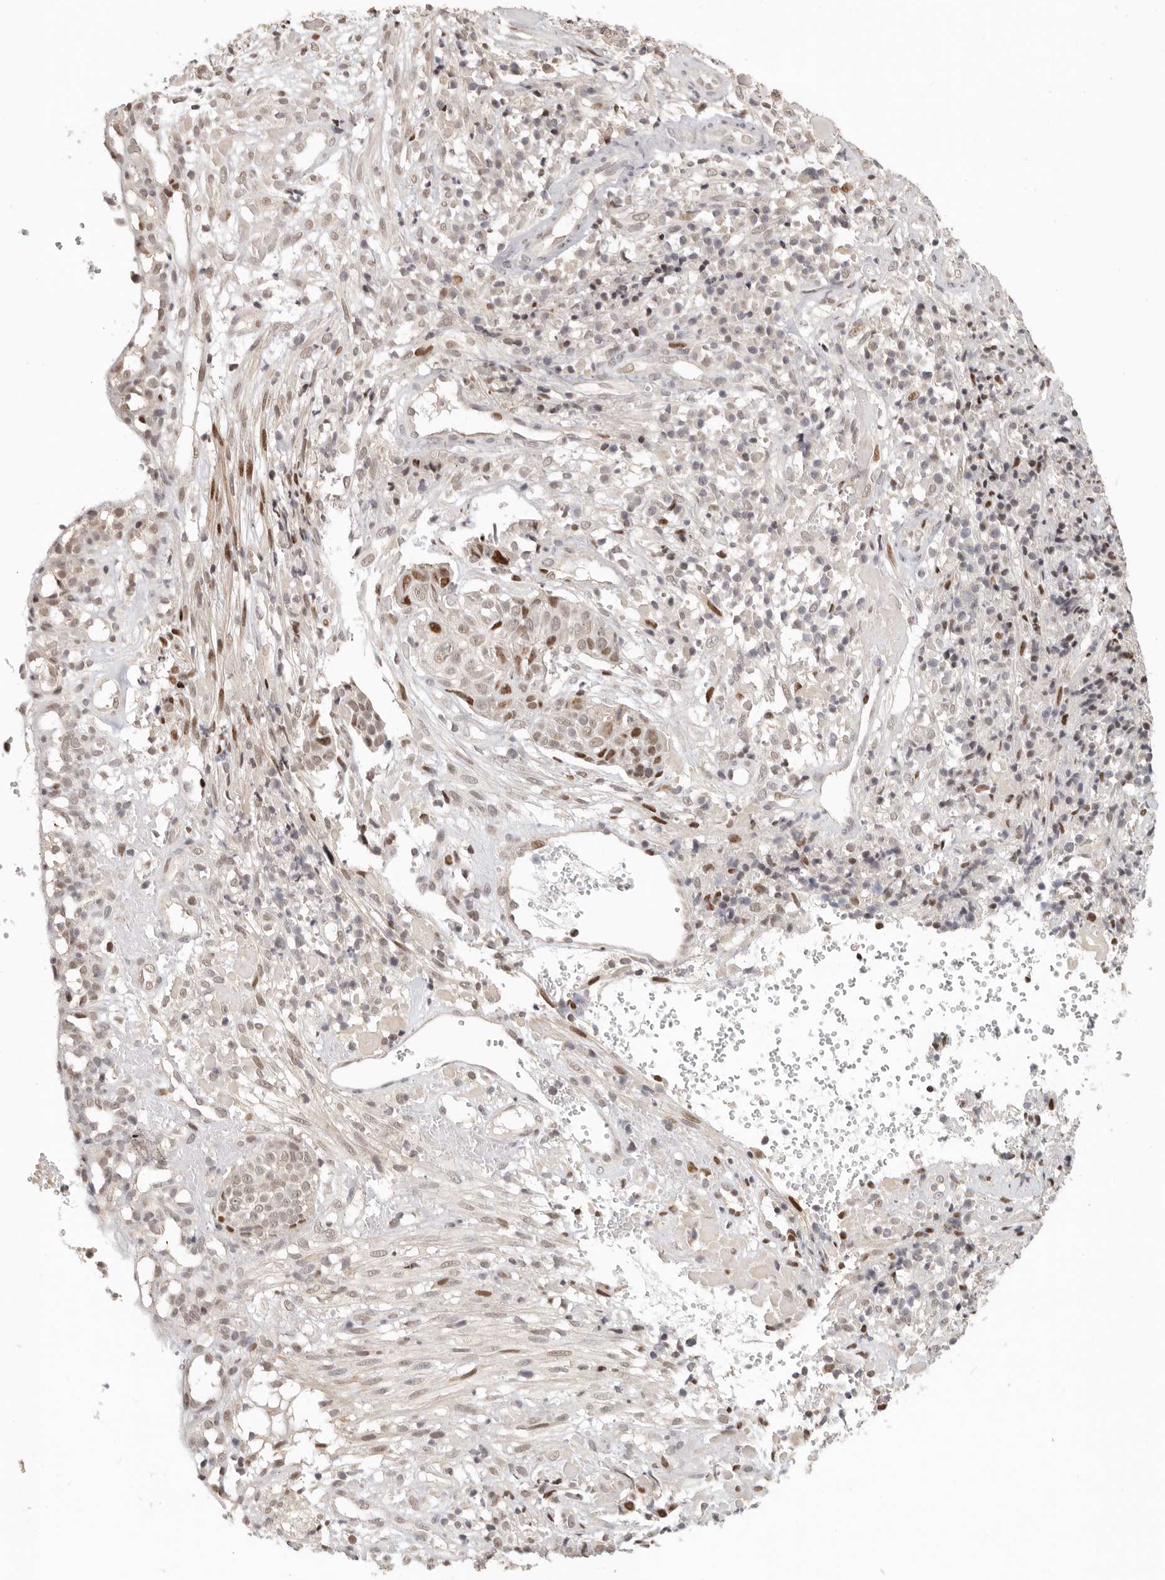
{"staining": {"intensity": "moderate", "quantity": "25%-75%", "location": "nuclear"}, "tissue": "cervical cancer", "cell_type": "Tumor cells", "image_type": "cancer", "snomed": [{"axis": "morphology", "description": "Squamous cell carcinoma, NOS"}, {"axis": "topography", "description": "Cervix"}], "caption": "A medium amount of moderate nuclear staining is seen in approximately 25%-75% of tumor cells in cervical cancer (squamous cell carcinoma) tissue.", "gene": "GPBP1L1", "patient": {"sex": "female", "age": 74}}